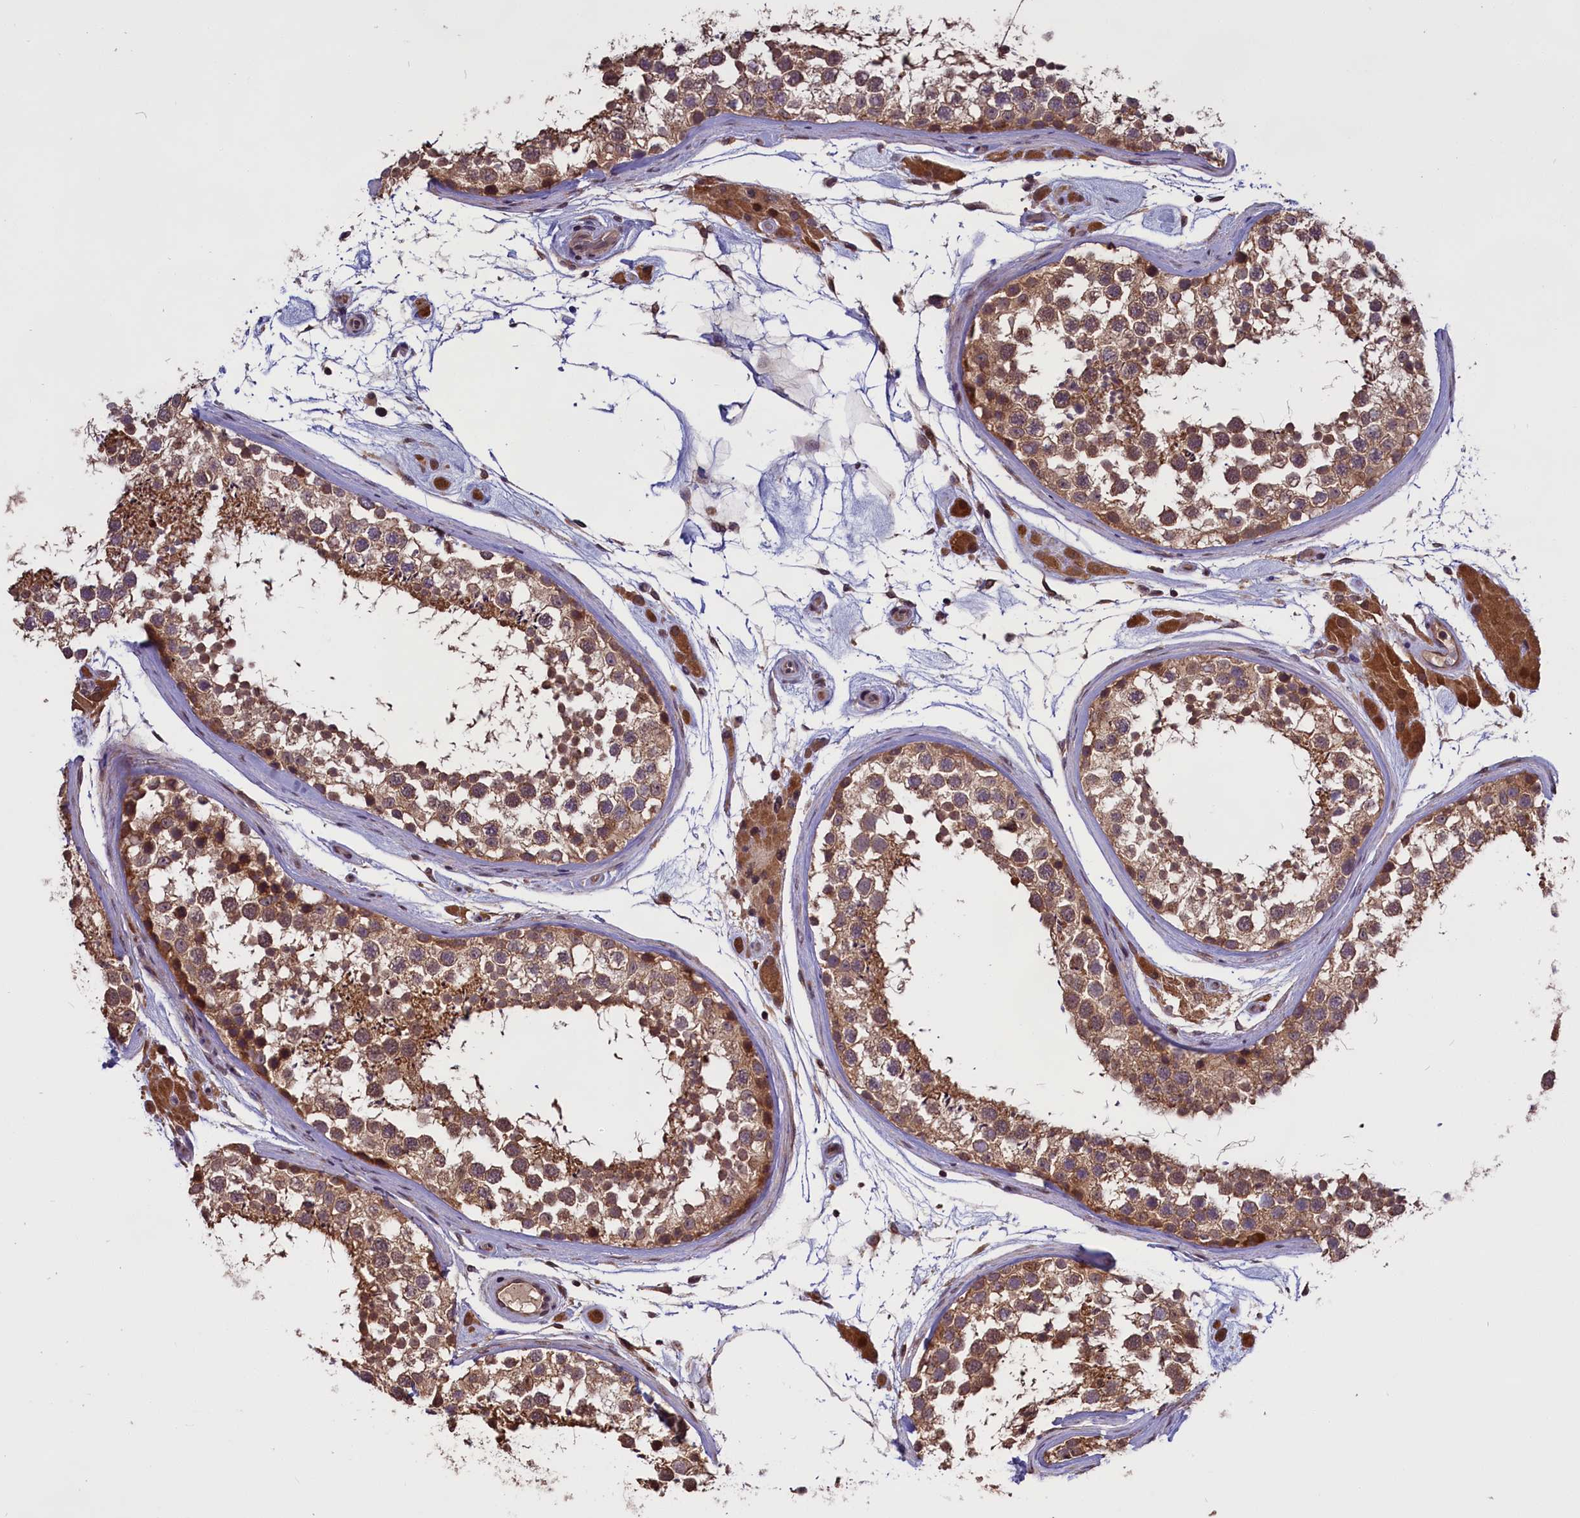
{"staining": {"intensity": "moderate", "quantity": ">75%", "location": "cytoplasmic/membranous"}, "tissue": "testis", "cell_type": "Cells in seminiferous ducts", "image_type": "normal", "snomed": [{"axis": "morphology", "description": "Normal tissue, NOS"}, {"axis": "topography", "description": "Testis"}], "caption": "A high-resolution photomicrograph shows immunohistochemistry (IHC) staining of normal testis, which demonstrates moderate cytoplasmic/membranous positivity in about >75% of cells in seminiferous ducts.", "gene": "DENND1B", "patient": {"sex": "male", "age": 46}}